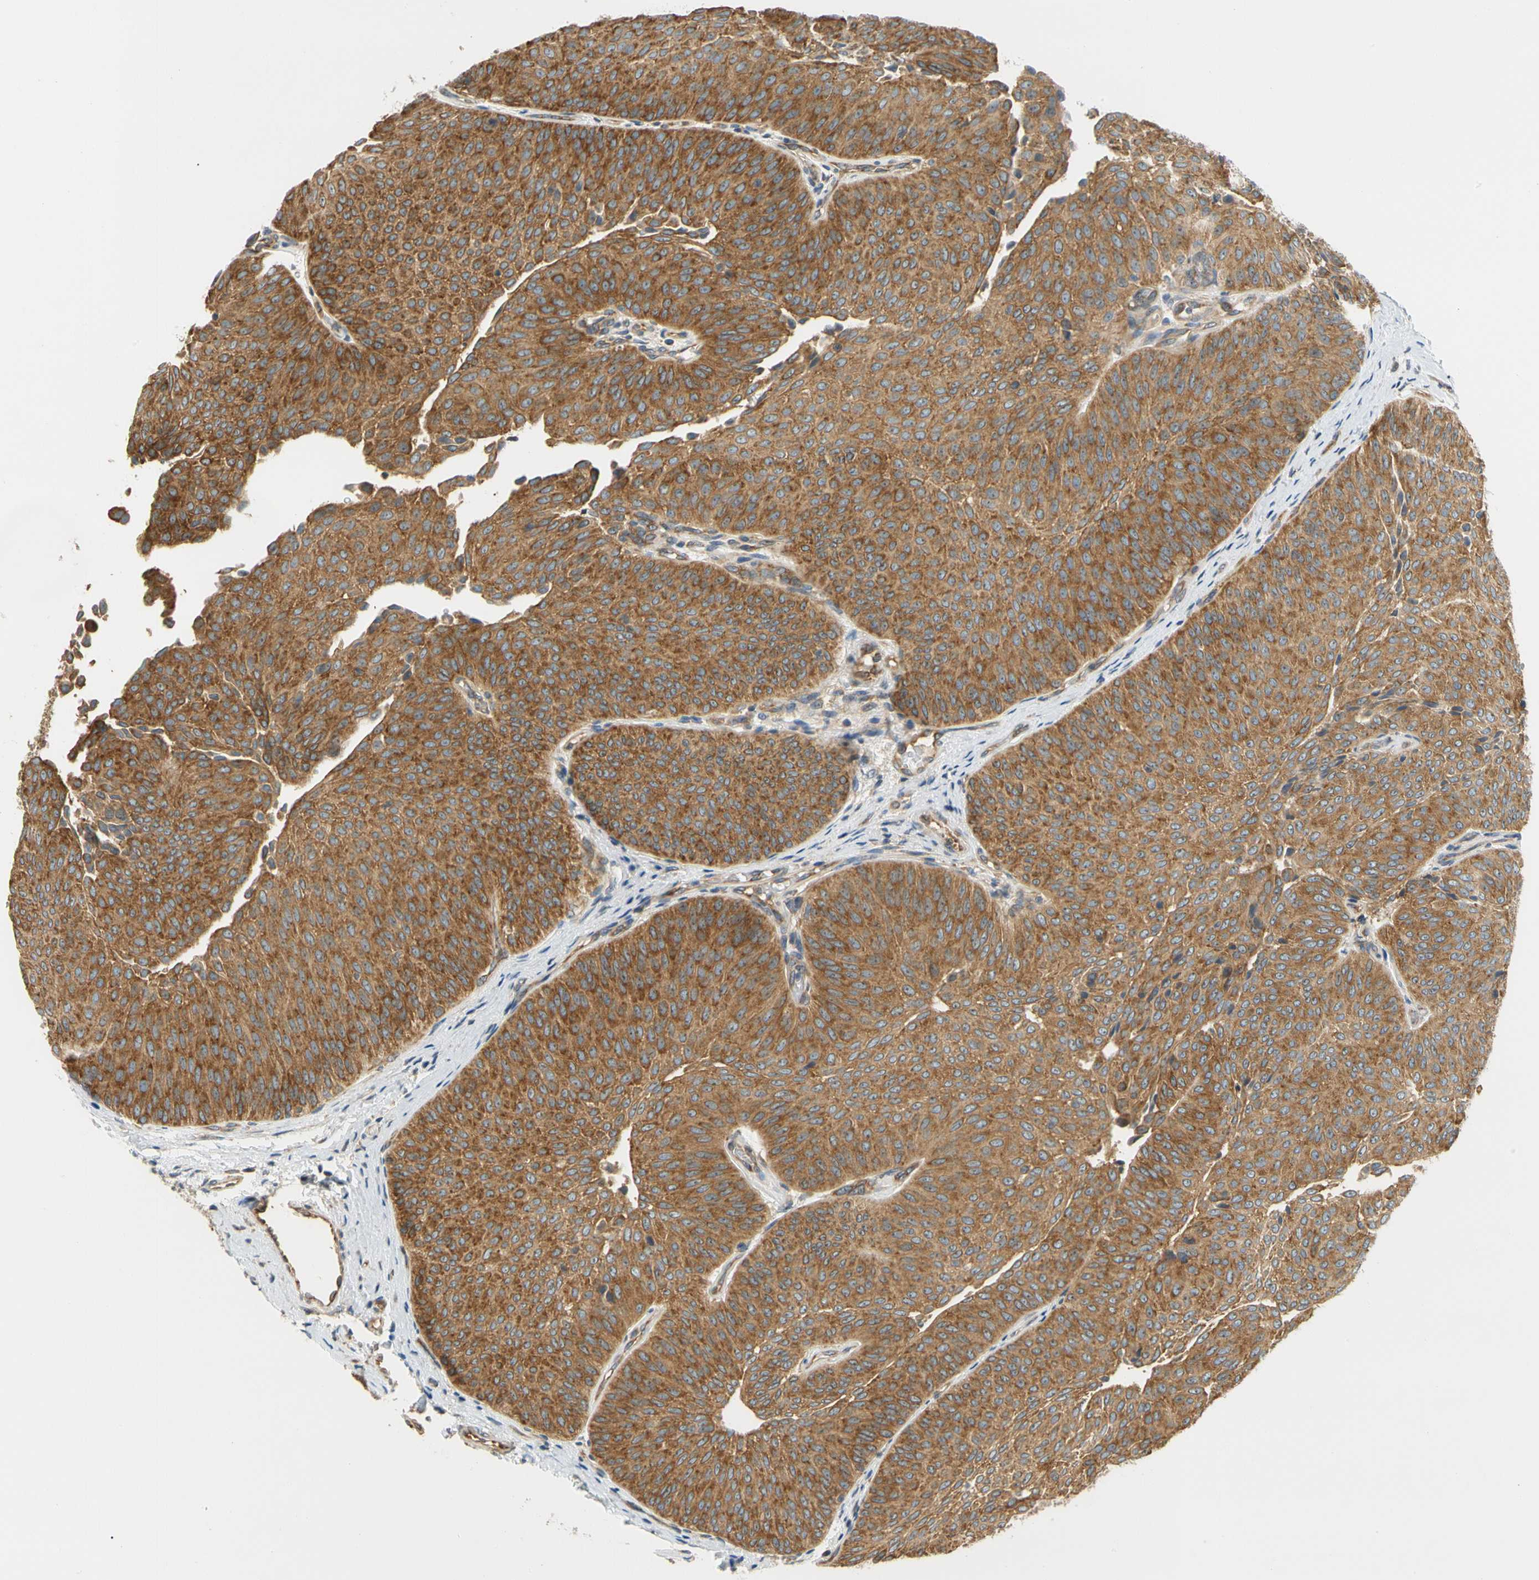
{"staining": {"intensity": "strong", "quantity": ">75%", "location": "cytoplasmic/membranous"}, "tissue": "urothelial cancer", "cell_type": "Tumor cells", "image_type": "cancer", "snomed": [{"axis": "morphology", "description": "Urothelial carcinoma, Low grade"}, {"axis": "topography", "description": "Urinary bladder"}], "caption": "Immunohistochemical staining of human urothelial cancer displays high levels of strong cytoplasmic/membranous staining in approximately >75% of tumor cells.", "gene": "LRRC47", "patient": {"sex": "female", "age": 60}}